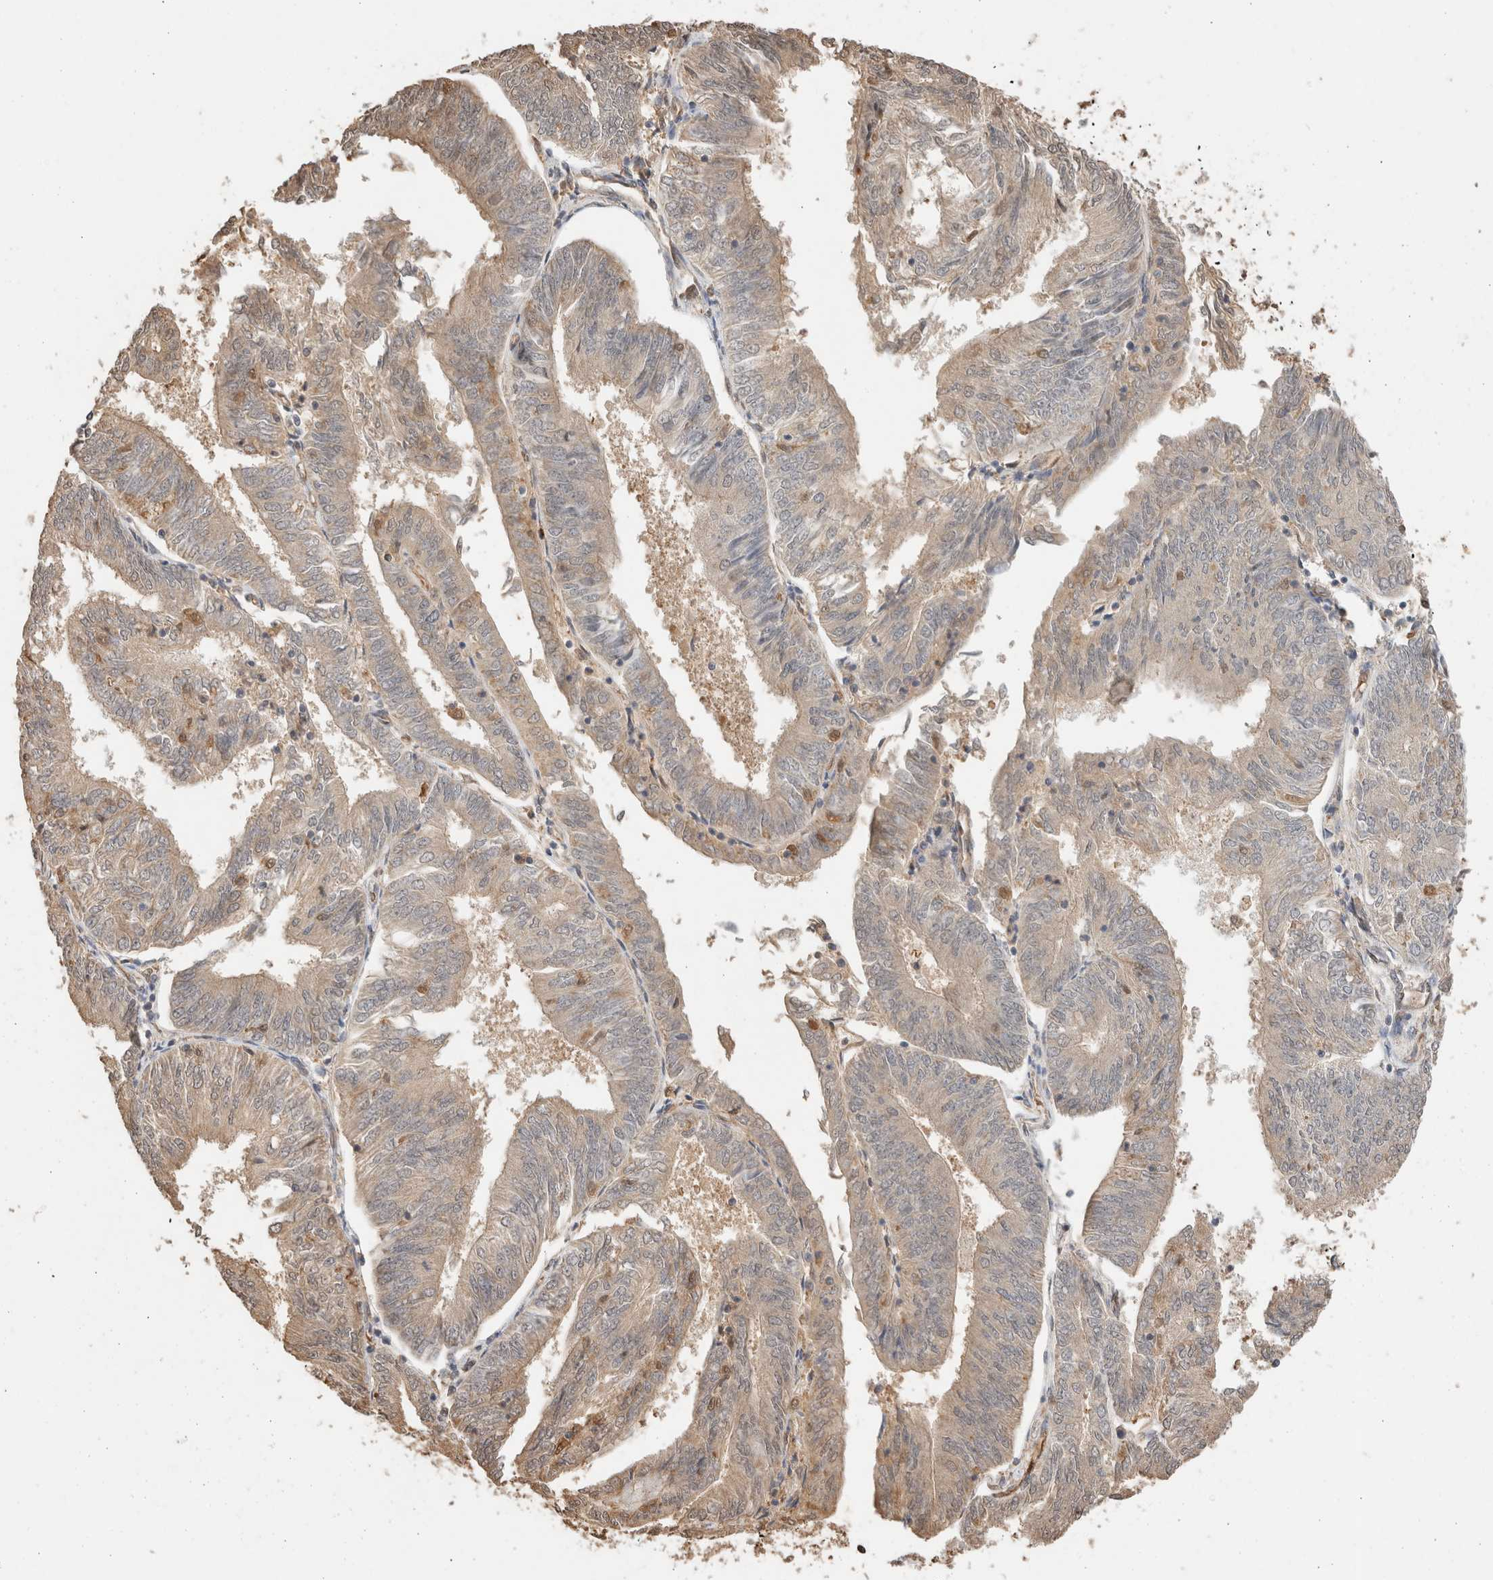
{"staining": {"intensity": "weak", "quantity": "25%-75%", "location": "cytoplasmic/membranous"}, "tissue": "endometrial cancer", "cell_type": "Tumor cells", "image_type": "cancer", "snomed": [{"axis": "morphology", "description": "Adenocarcinoma, NOS"}, {"axis": "topography", "description": "Endometrium"}], "caption": "Tumor cells display weak cytoplasmic/membranous staining in approximately 25%-75% of cells in endometrial cancer.", "gene": "YWHAH", "patient": {"sex": "female", "age": 58}}